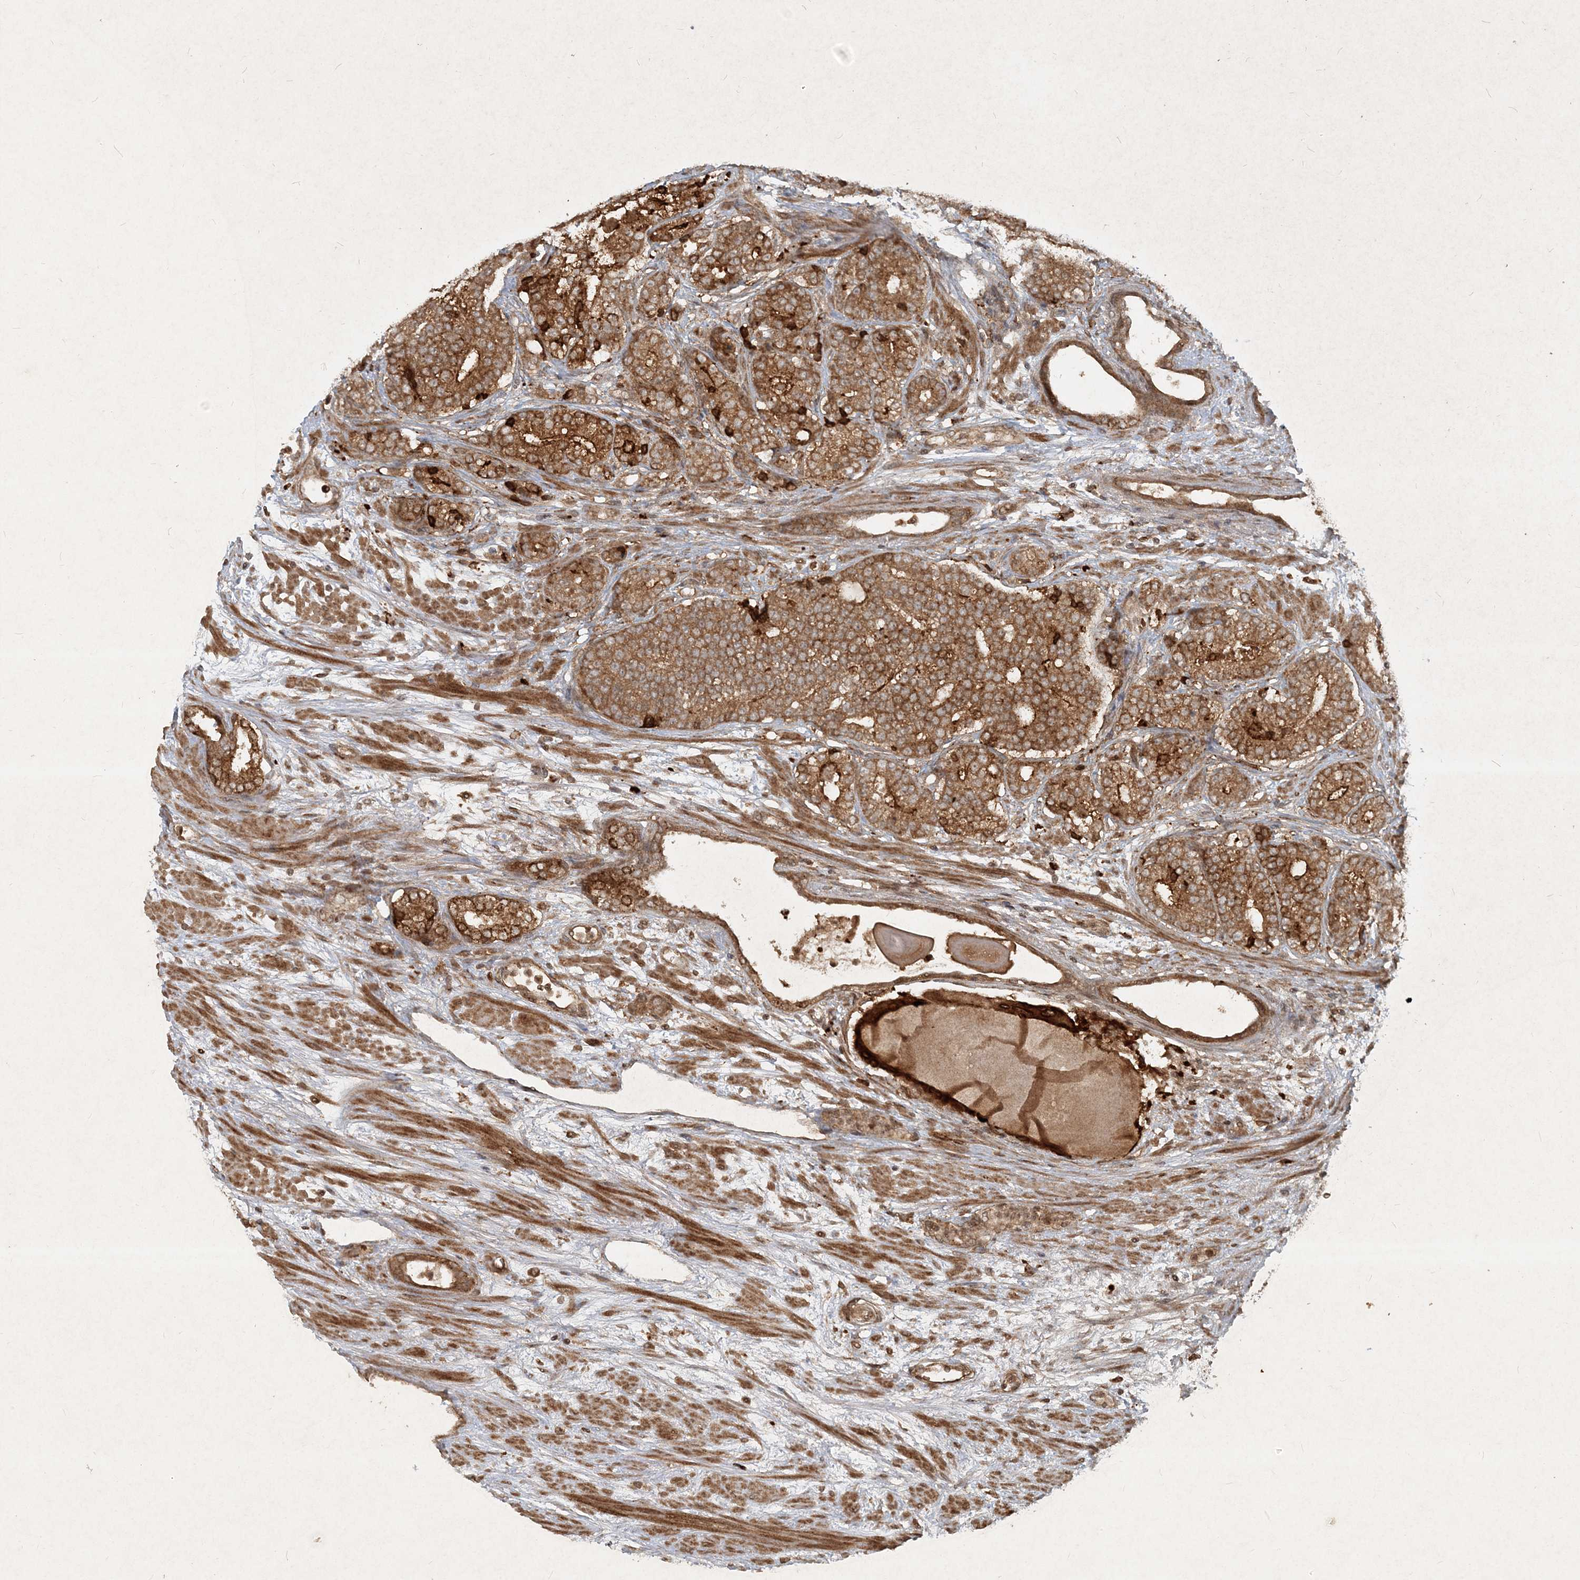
{"staining": {"intensity": "strong", "quantity": ">75%", "location": "cytoplasmic/membranous"}, "tissue": "prostate cancer", "cell_type": "Tumor cells", "image_type": "cancer", "snomed": [{"axis": "morphology", "description": "Adenocarcinoma, High grade"}, {"axis": "topography", "description": "Prostate"}], "caption": "Protein staining shows strong cytoplasmic/membranous expression in approximately >75% of tumor cells in high-grade adenocarcinoma (prostate).", "gene": "NARS1", "patient": {"sex": "male", "age": 61}}